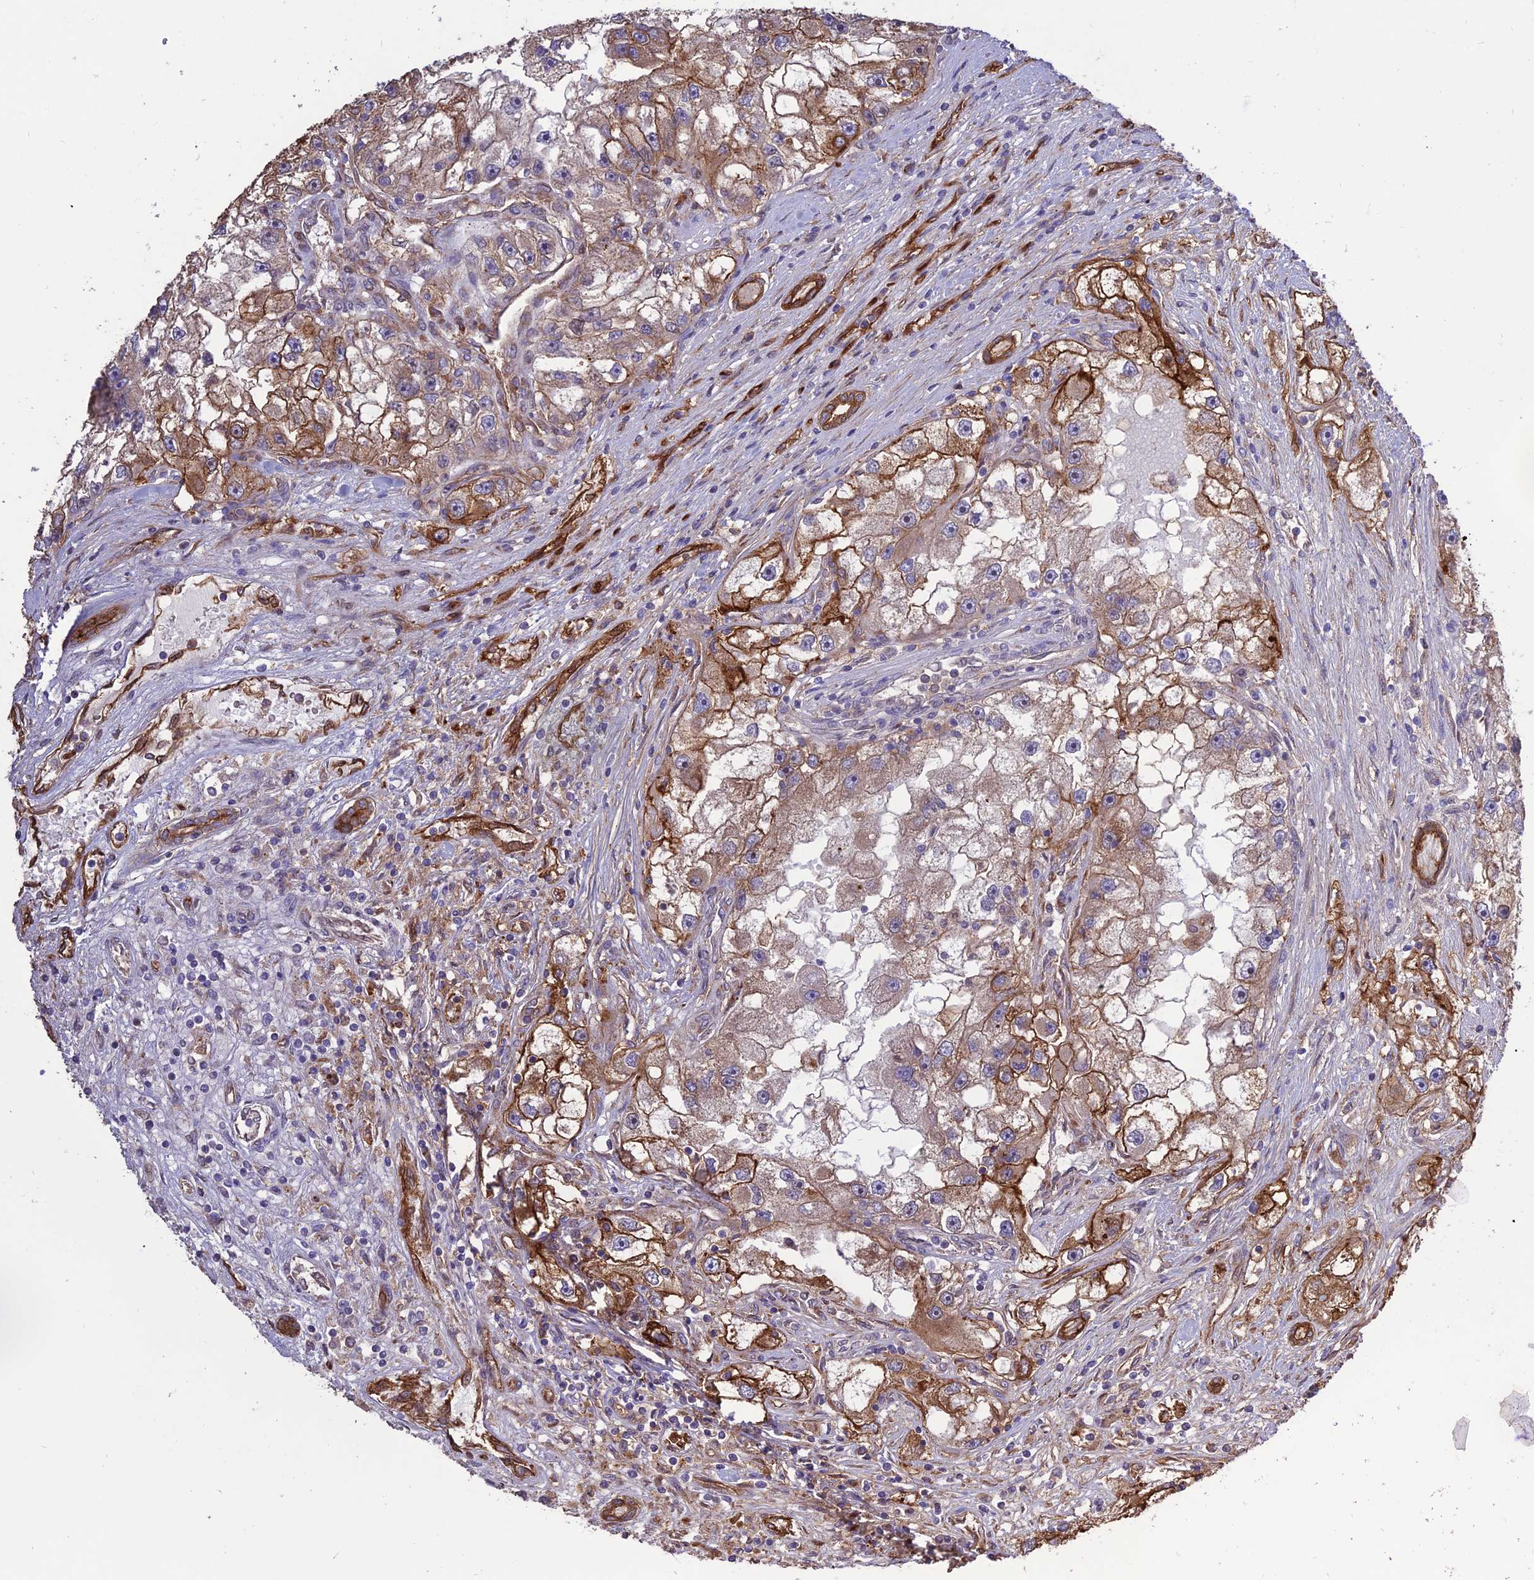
{"staining": {"intensity": "strong", "quantity": "25%-75%", "location": "cytoplasmic/membranous"}, "tissue": "renal cancer", "cell_type": "Tumor cells", "image_type": "cancer", "snomed": [{"axis": "morphology", "description": "Adenocarcinoma, NOS"}, {"axis": "topography", "description": "Kidney"}], "caption": "Strong cytoplasmic/membranous expression is identified in approximately 25%-75% of tumor cells in renal cancer (adenocarcinoma).", "gene": "CRTAP", "patient": {"sex": "male", "age": 63}}